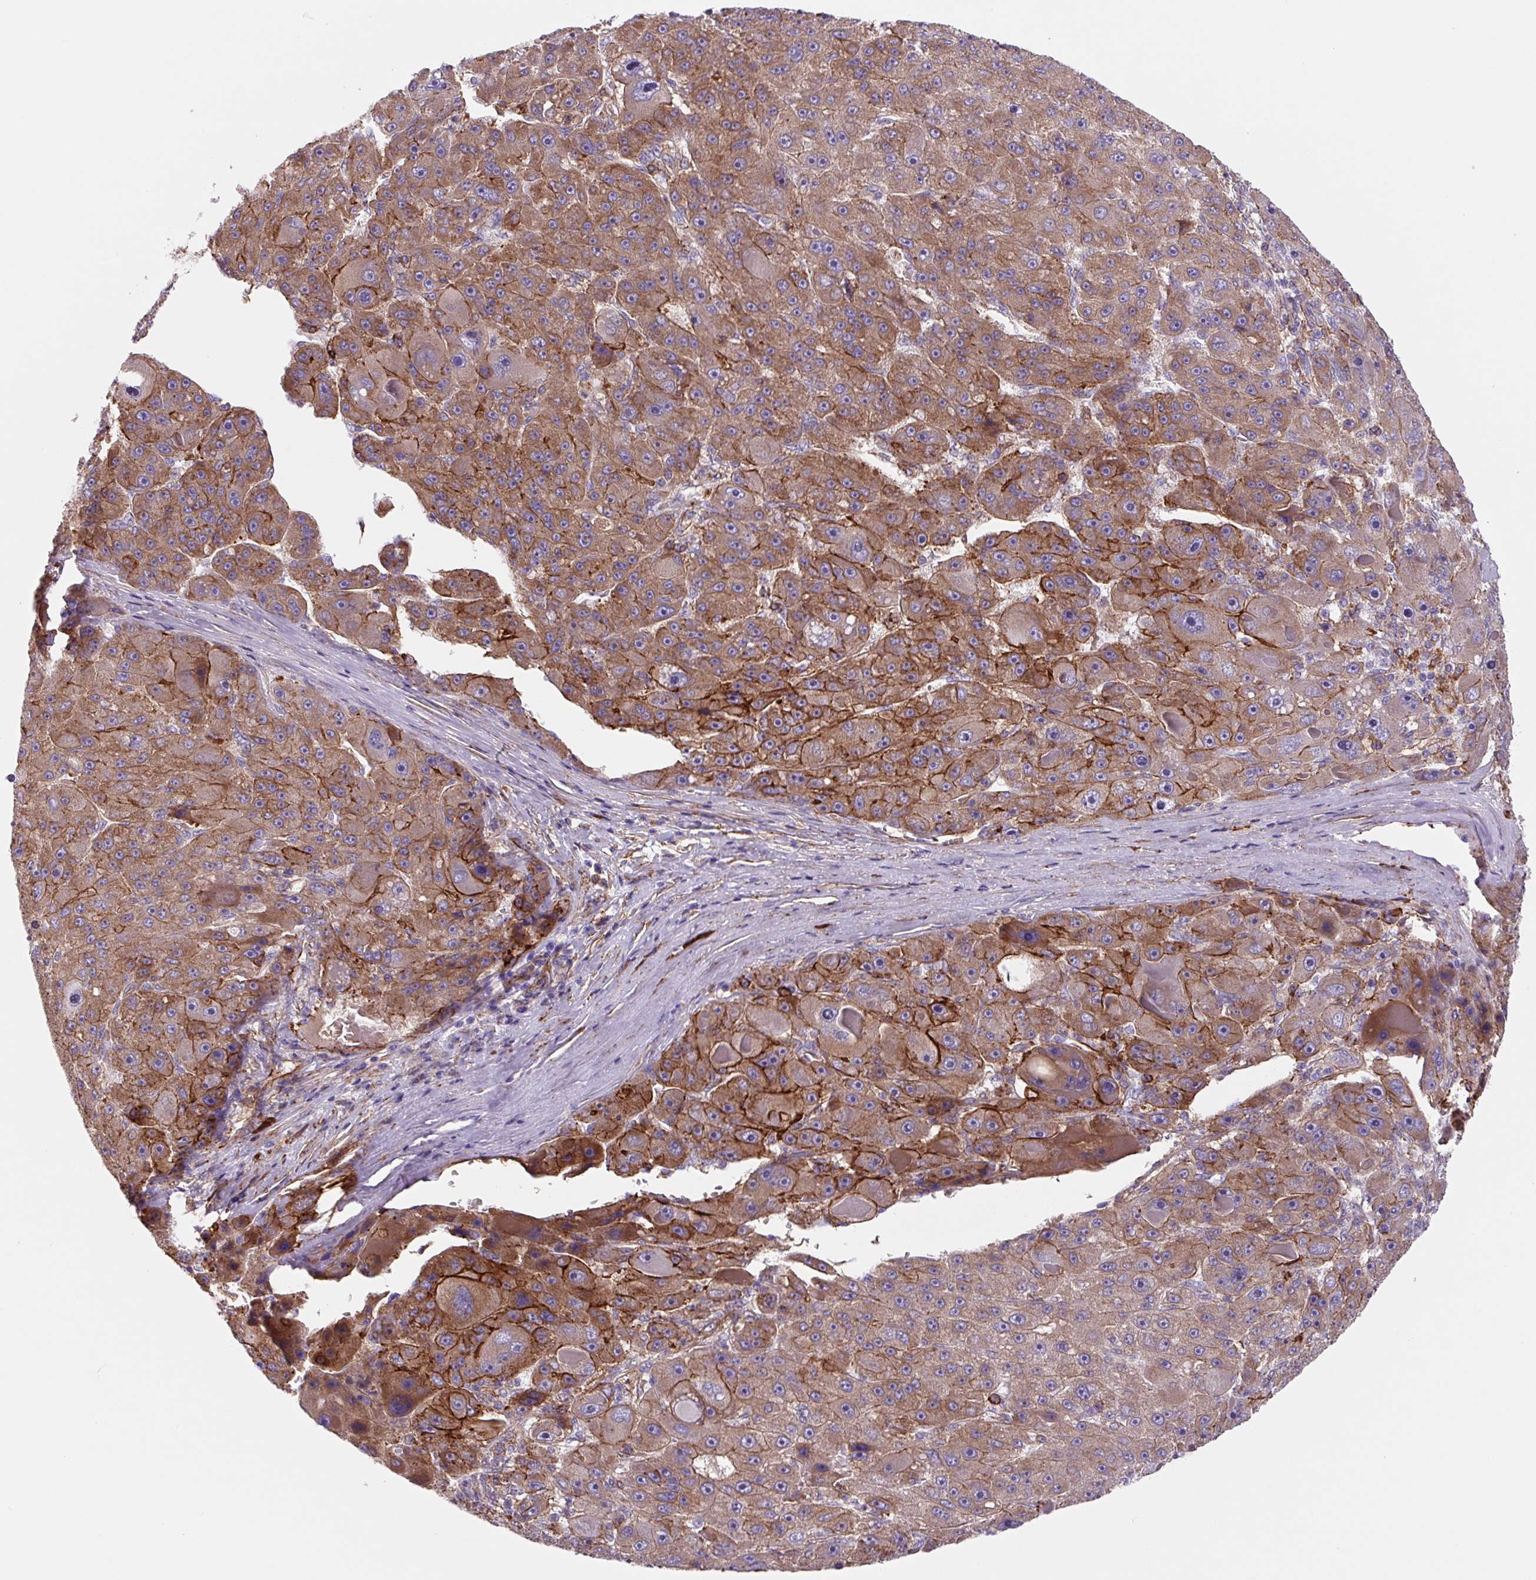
{"staining": {"intensity": "moderate", "quantity": ">75%", "location": "cytoplasmic/membranous"}, "tissue": "liver cancer", "cell_type": "Tumor cells", "image_type": "cancer", "snomed": [{"axis": "morphology", "description": "Carcinoma, Hepatocellular, NOS"}, {"axis": "topography", "description": "Liver"}], "caption": "A brown stain shows moderate cytoplasmic/membranous expression of a protein in human liver hepatocellular carcinoma tumor cells.", "gene": "DHFR2", "patient": {"sex": "male", "age": 76}}